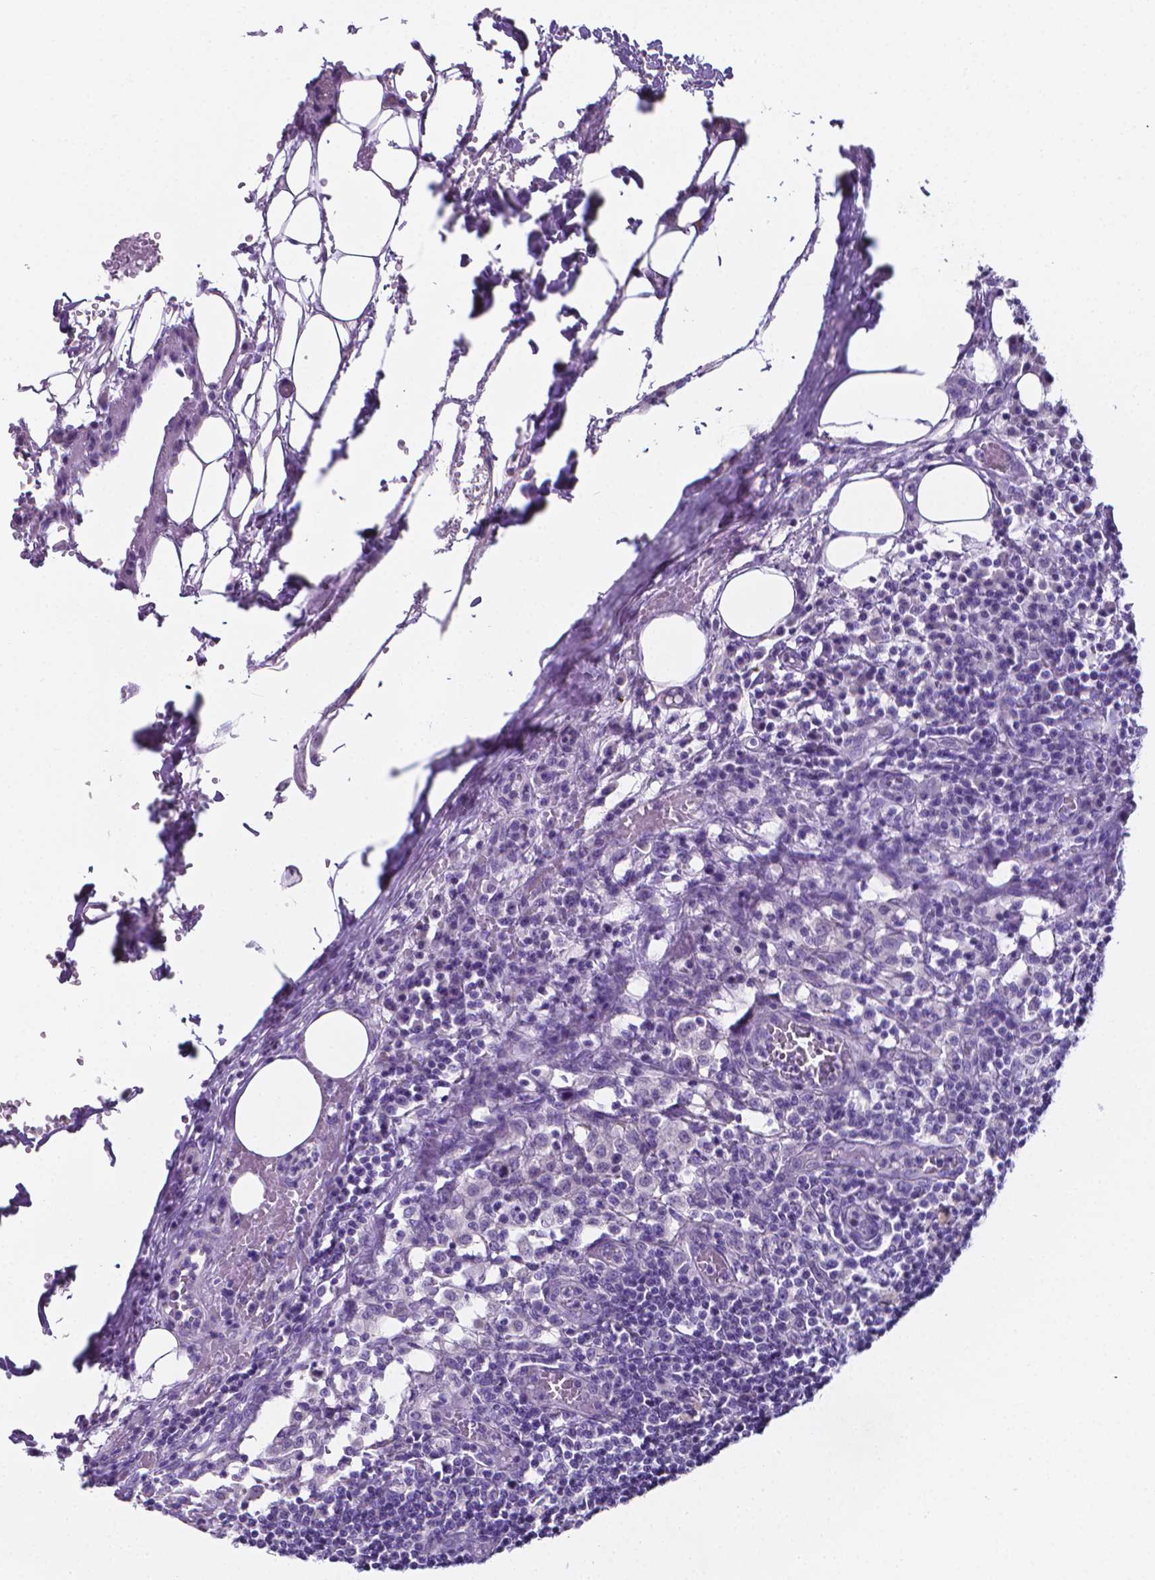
{"staining": {"intensity": "negative", "quantity": "none", "location": "none"}, "tissue": "lymph node", "cell_type": "Germinal center cells", "image_type": "normal", "snomed": [{"axis": "morphology", "description": "Normal tissue, NOS"}, {"axis": "topography", "description": "Lymph node"}], "caption": "High power microscopy micrograph of an immunohistochemistry (IHC) image of normal lymph node, revealing no significant staining in germinal center cells.", "gene": "LRRC73", "patient": {"sex": "male", "age": 62}}